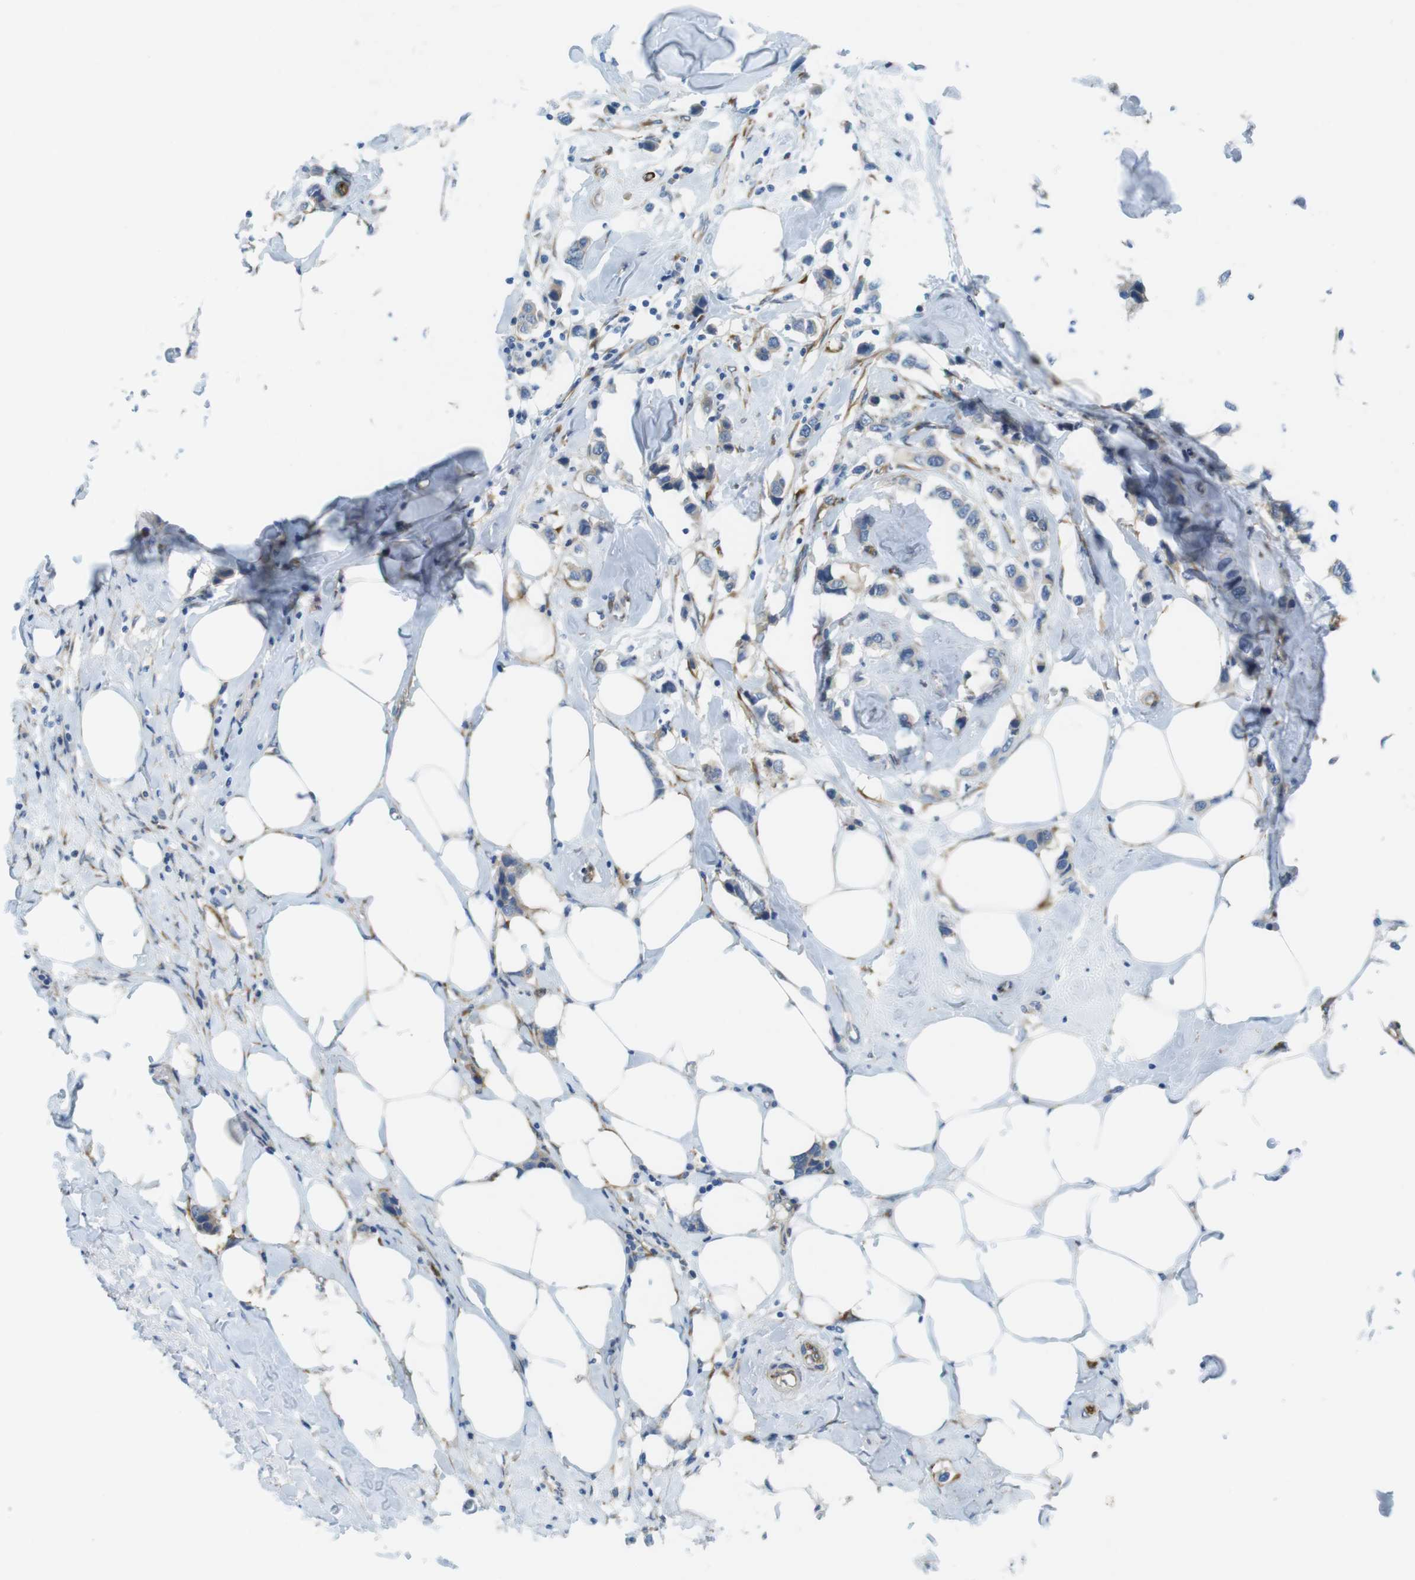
{"staining": {"intensity": "negative", "quantity": "none", "location": "none"}, "tissue": "breast cancer", "cell_type": "Tumor cells", "image_type": "cancer", "snomed": [{"axis": "morphology", "description": "Normal tissue, NOS"}, {"axis": "morphology", "description": "Duct carcinoma"}, {"axis": "topography", "description": "Breast"}], "caption": "DAB (3,3'-diaminobenzidine) immunohistochemical staining of breast cancer (intraductal carcinoma) demonstrates no significant positivity in tumor cells. The staining was performed using DAB to visualize the protein expression in brown, while the nuclei were stained in blue with hematoxylin (Magnification: 20x).", "gene": "EMP2", "patient": {"sex": "female", "age": 50}}